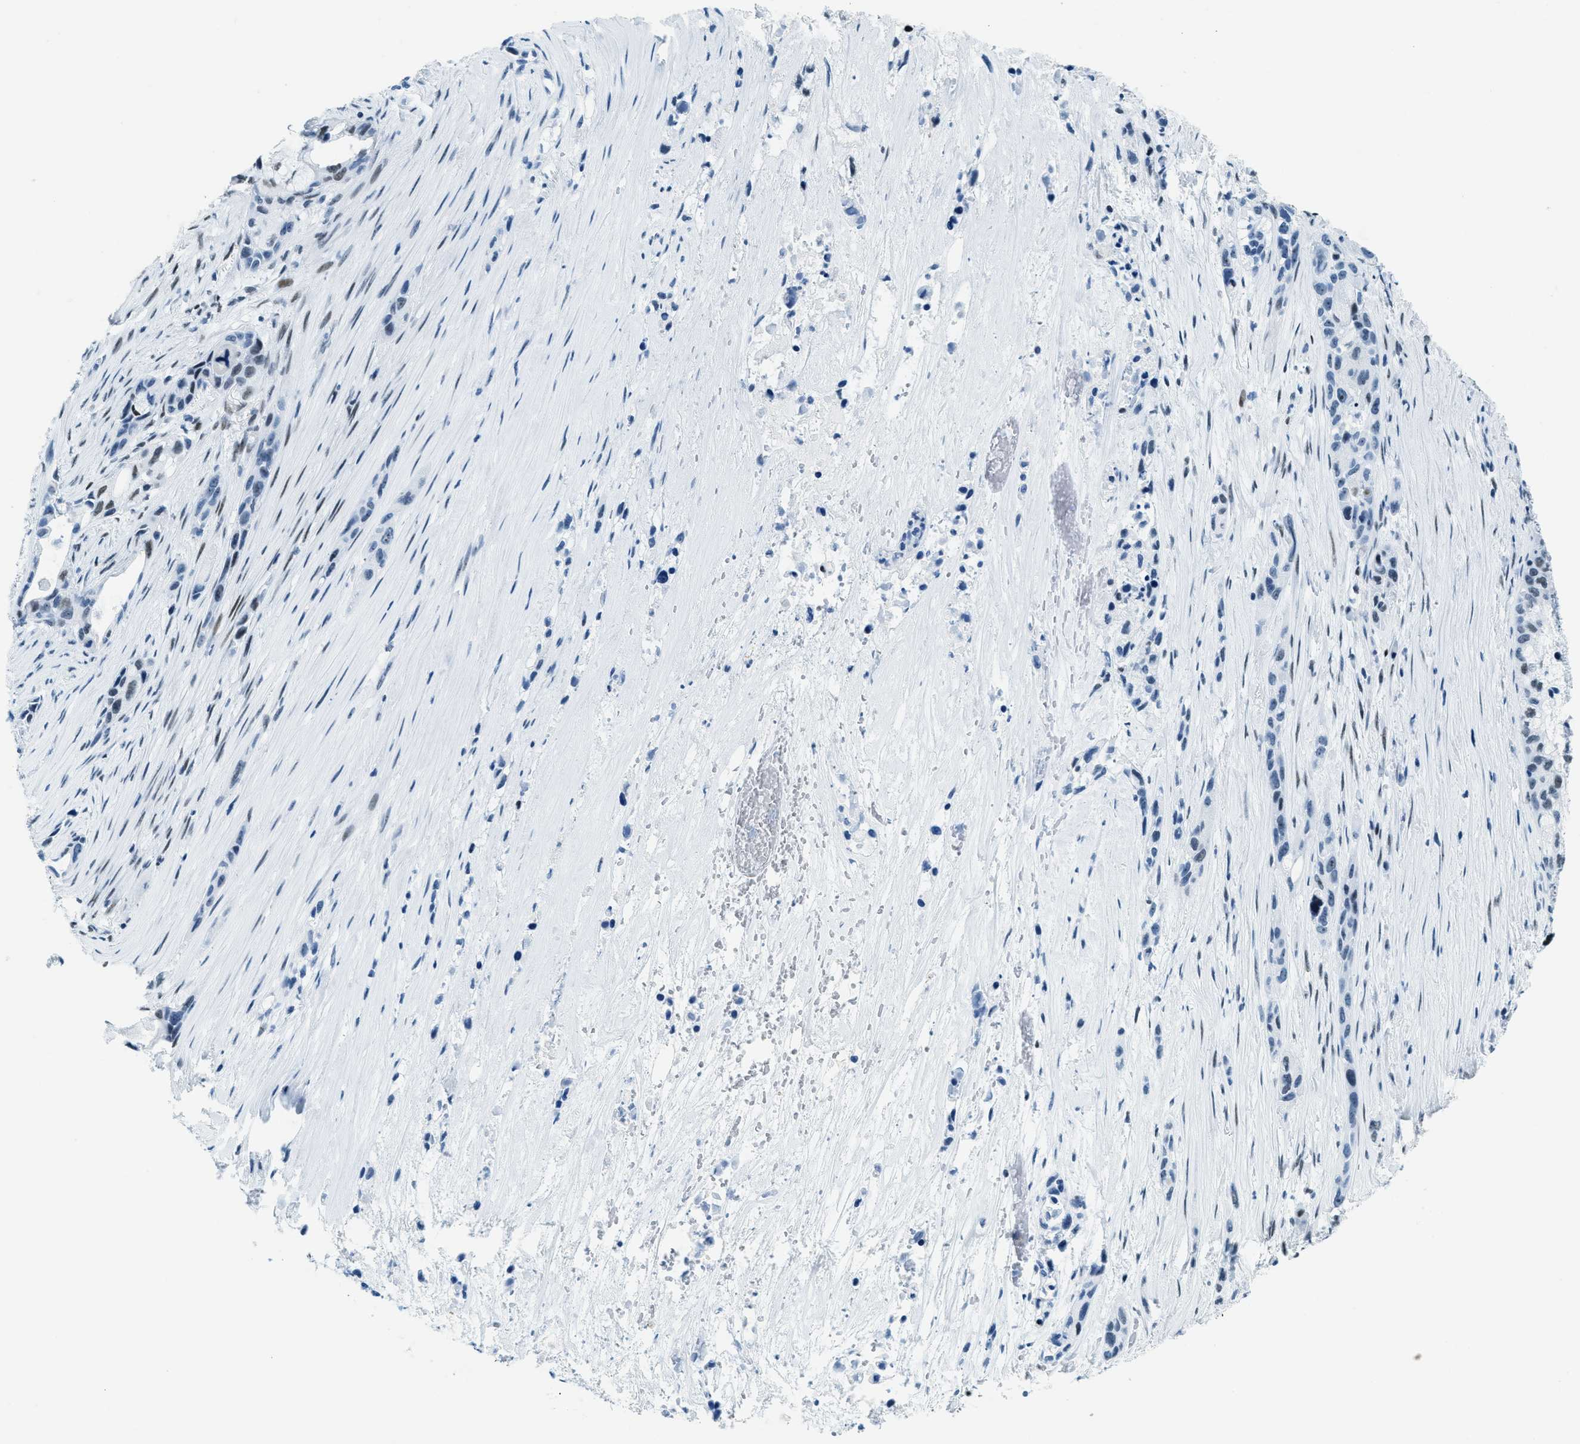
{"staining": {"intensity": "weak", "quantity": "<25%", "location": "nuclear"}, "tissue": "pancreatic cancer", "cell_type": "Tumor cells", "image_type": "cancer", "snomed": [{"axis": "morphology", "description": "Adenocarcinoma, NOS"}, {"axis": "topography", "description": "Pancreas"}], "caption": "The immunohistochemistry (IHC) image has no significant positivity in tumor cells of pancreatic cancer tissue.", "gene": "PLA2G2A", "patient": {"sex": "male", "age": 53}}